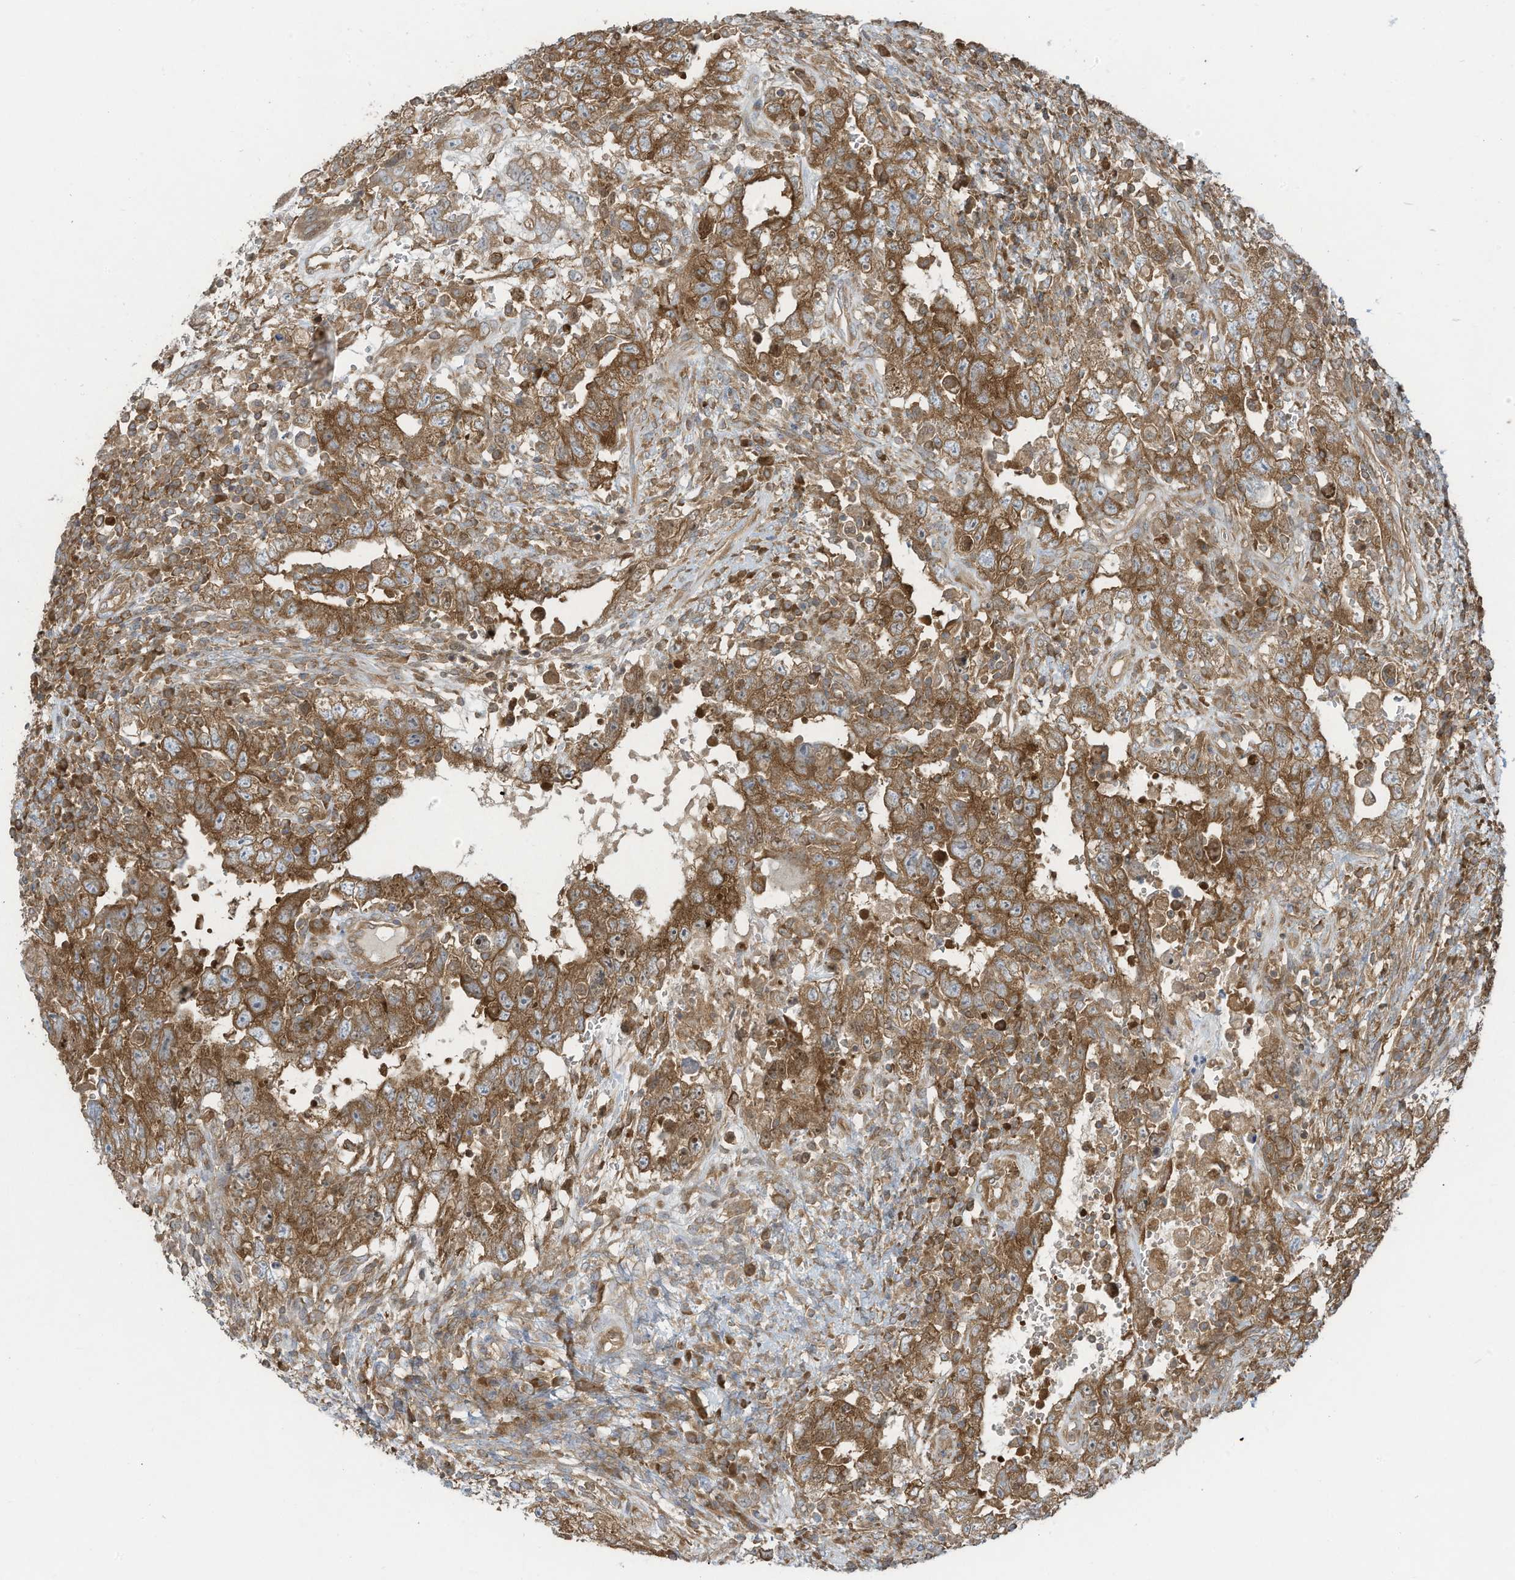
{"staining": {"intensity": "moderate", "quantity": ">75%", "location": "cytoplasmic/membranous"}, "tissue": "testis cancer", "cell_type": "Tumor cells", "image_type": "cancer", "snomed": [{"axis": "morphology", "description": "Carcinoma, Embryonal, NOS"}, {"axis": "topography", "description": "Testis"}], "caption": "This photomicrograph demonstrates immunohistochemistry staining of human testis cancer, with medium moderate cytoplasmic/membranous expression in approximately >75% of tumor cells.", "gene": "OLA1", "patient": {"sex": "male", "age": 26}}